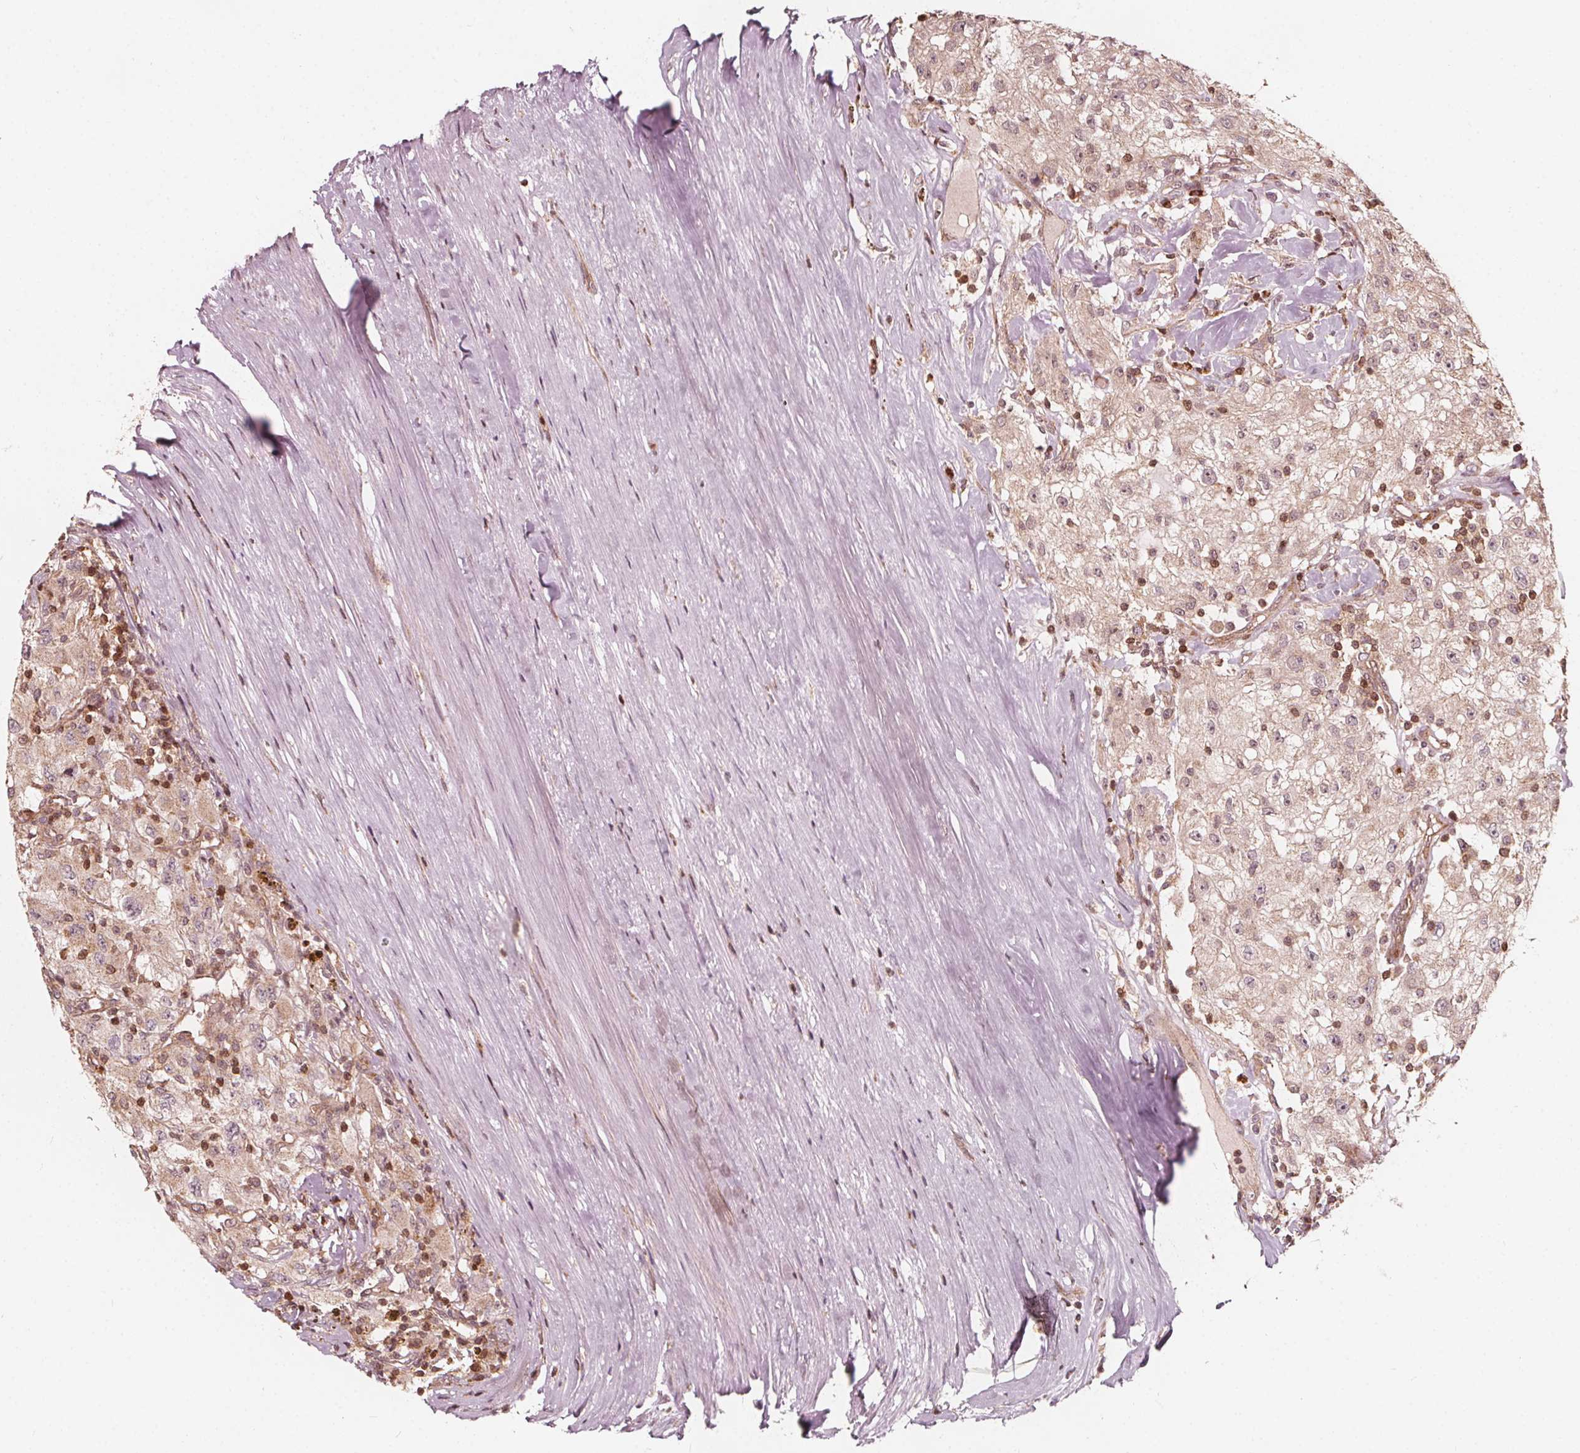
{"staining": {"intensity": "weak", "quantity": "25%-75%", "location": "cytoplasmic/membranous"}, "tissue": "renal cancer", "cell_type": "Tumor cells", "image_type": "cancer", "snomed": [{"axis": "morphology", "description": "Adenocarcinoma, NOS"}, {"axis": "topography", "description": "Kidney"}], "caption": "A histopathology image of human adenocarcinoma (renal) stained for a protein reveals weak cytoplasmic/membranous brown staining in tumor cells. The staining is performed using DAB (3,3'-diaminobenzidine) brown chromogen to label protein expression. The nuclei are counter-stained blue using hematoxylin.", "gene": "AIP", "patient": {"sex": "female", "age": 67}}